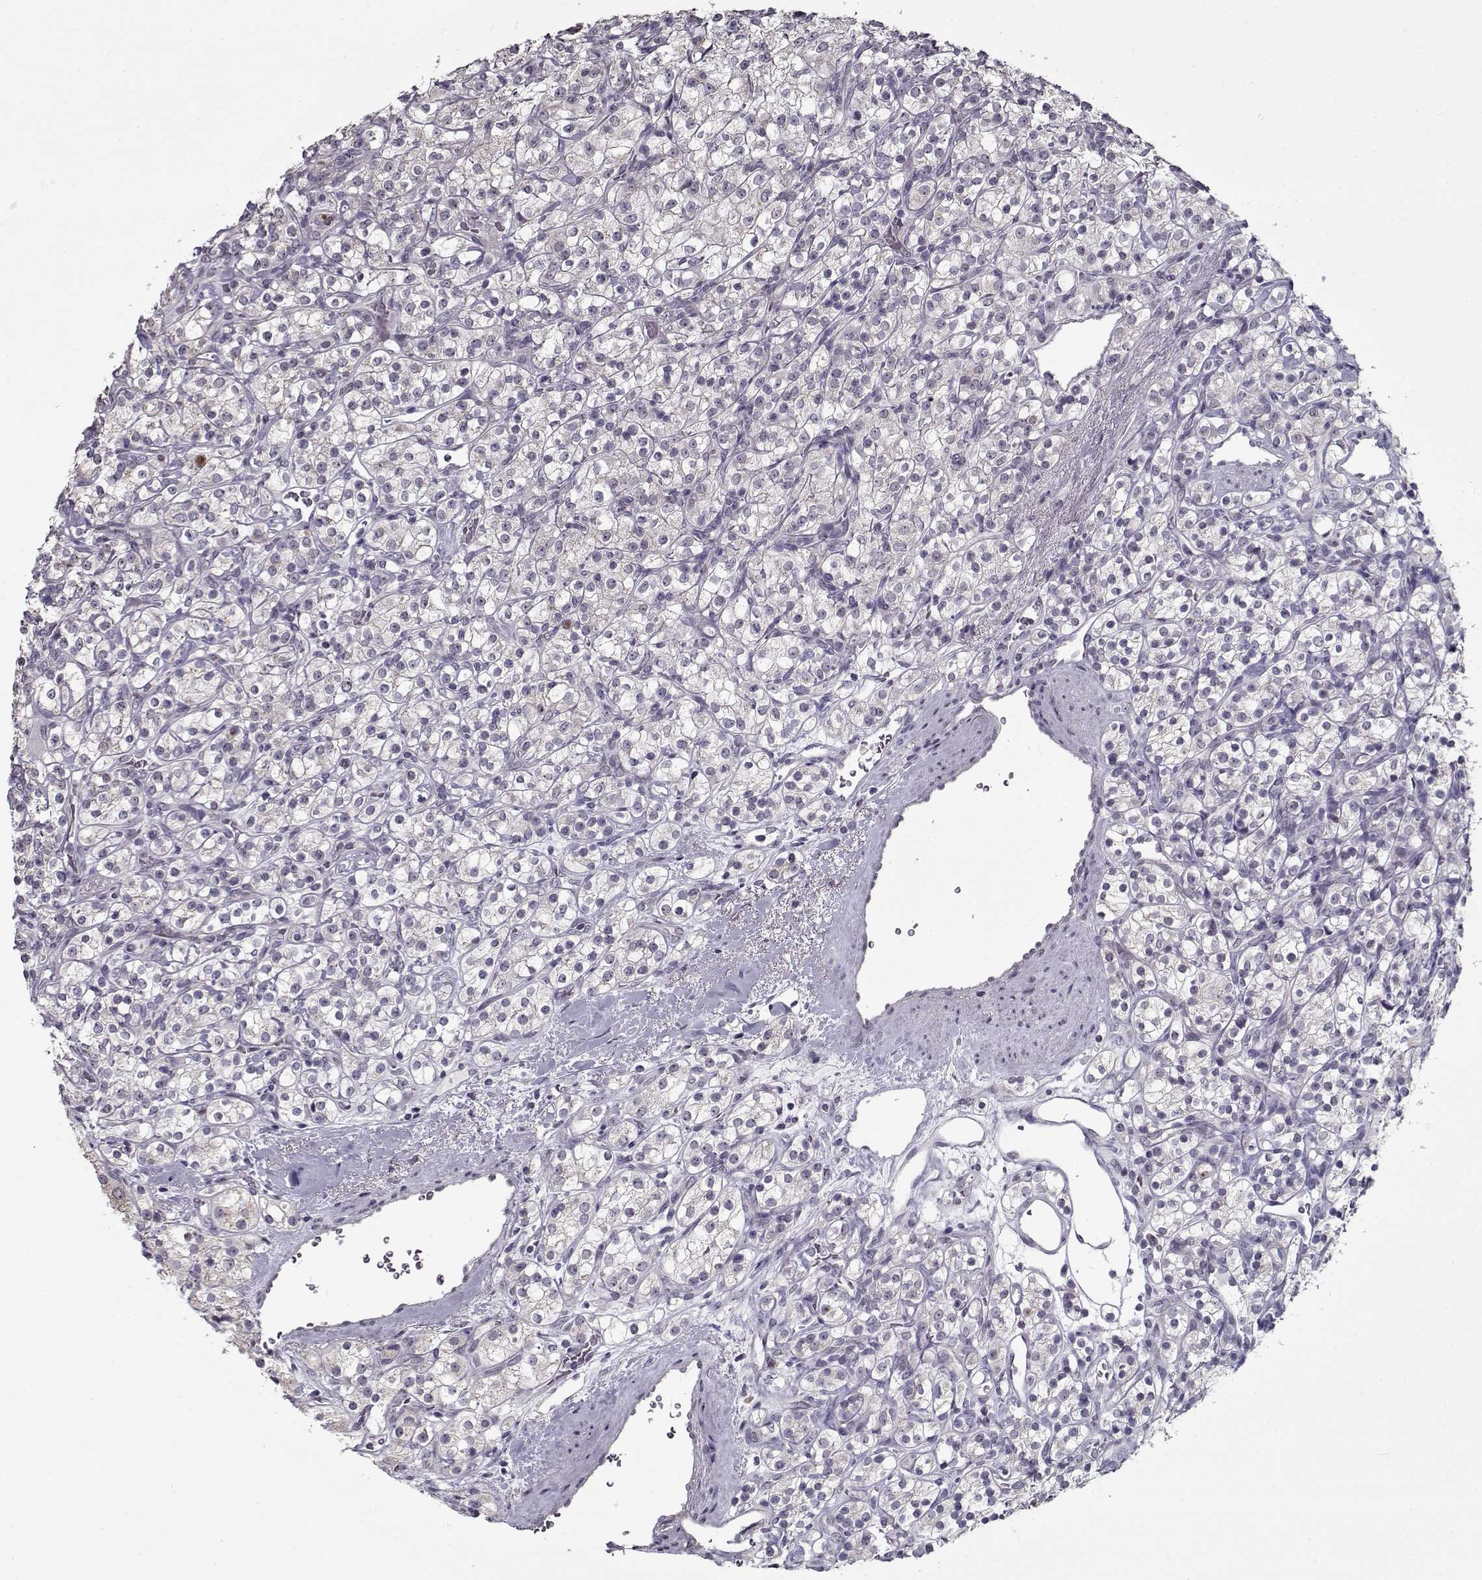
{"staining": {"intensity": "negative", "quantity": "none", "location": "none"}, "tissue": "renal cancer", "cell_type": "Tumor cells", "image_type": "cancer", "snomed": [{"axis": "morphology", "description": "Adenocarcinoma, NOS"}, {"axis": "topography", "description": "Kidney"}], "caption": "Renal cancer (adenocarcinoma) was stained to show a protein in brown. There is no significant staining in tumor cells.", "gene": "SEC16B", "patient": {"sex": "male", "age": 77}}